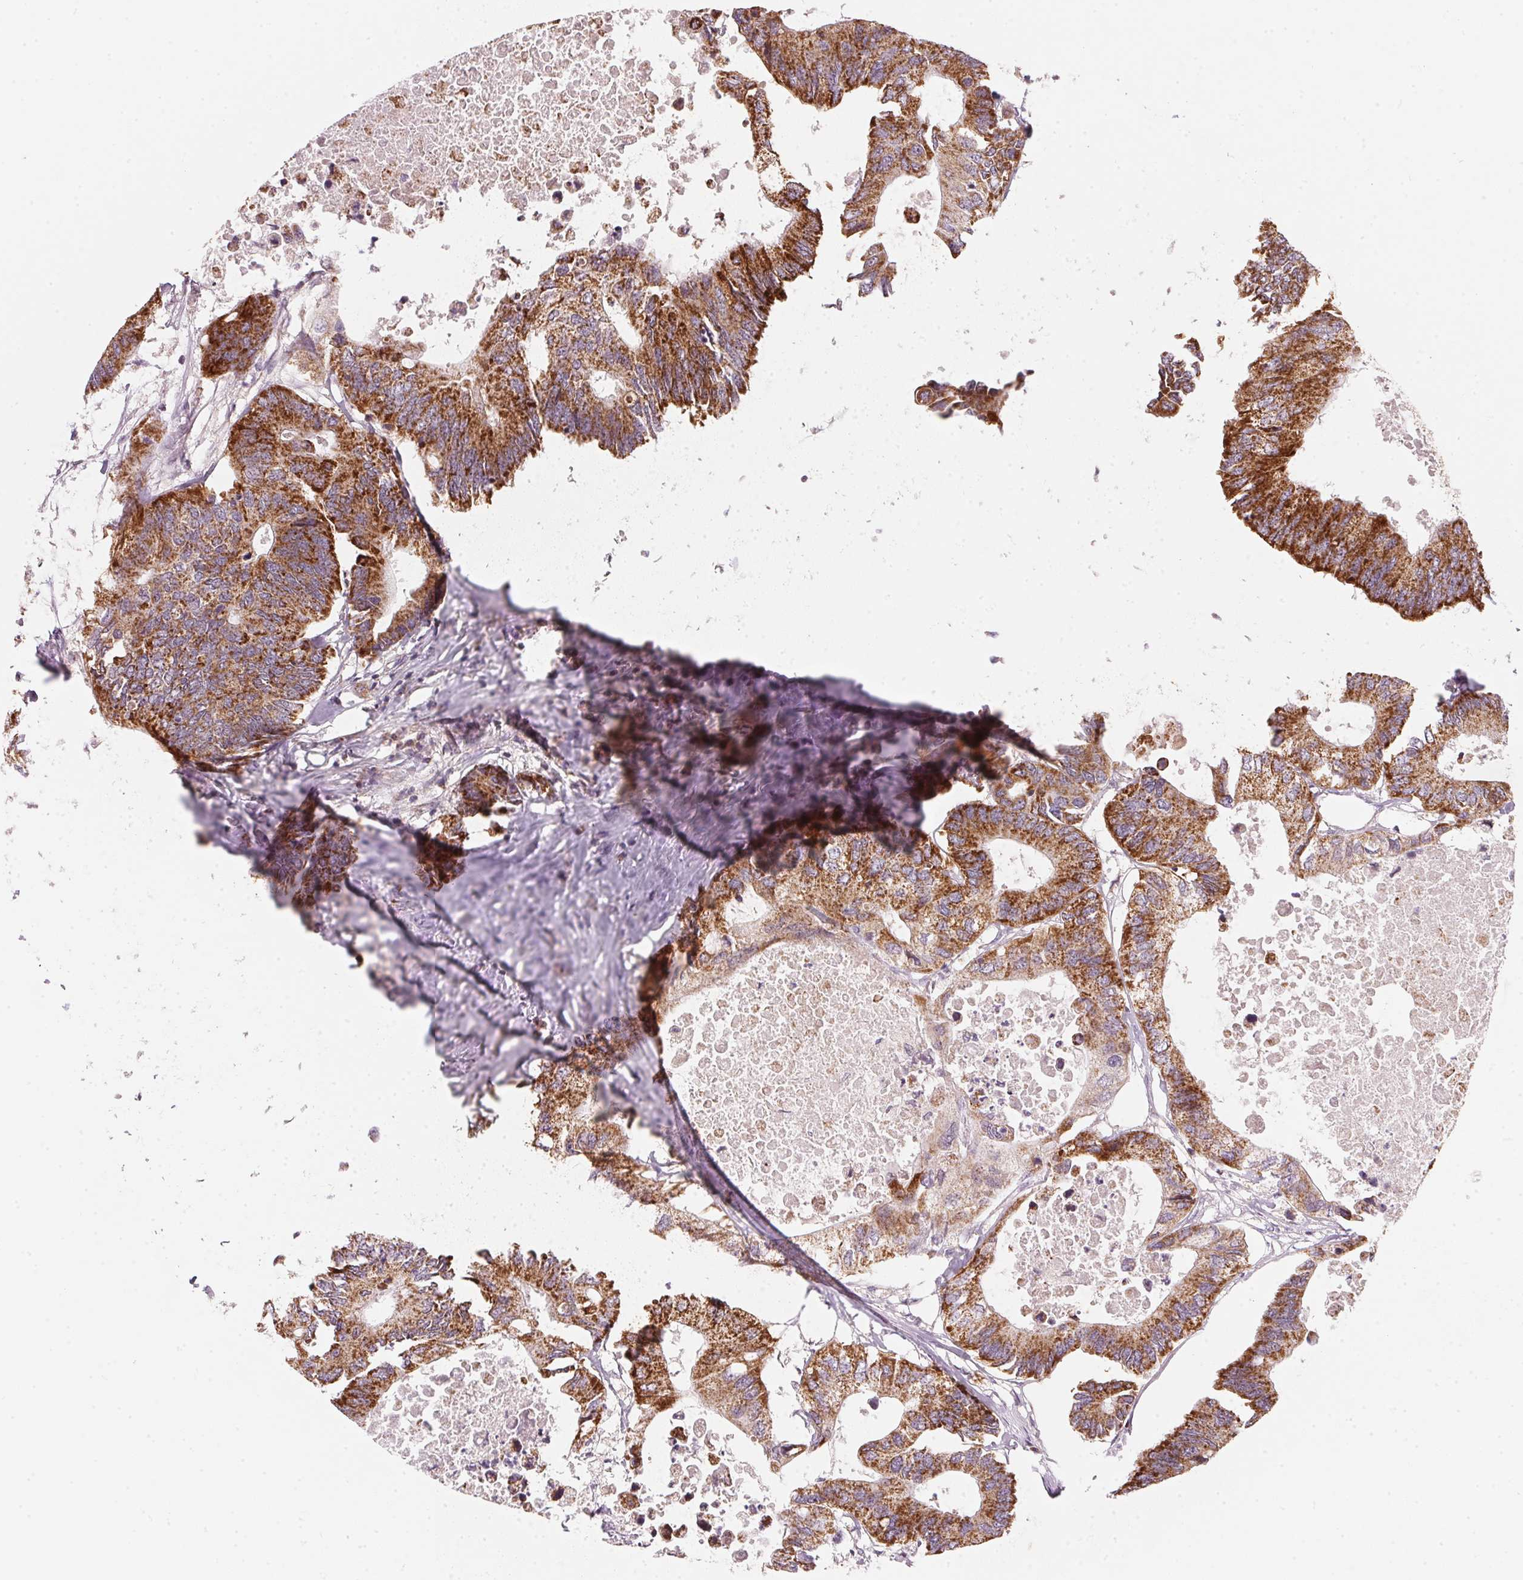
{"staining": {"intensity": "strong", "quantity": ">75%", "location": "cytoplasmic/membranous"}, "tissue": "colorectal cancer", "cell_type": "Tumor cells", "image_type": "cancer", "snomed": [{"axis": "morphology", "description": "Adenocarcinoma, NOS"}, {"axis": "topography", "description": "Colon"}], "caption": "Immunohistochemistry histopathology image of neoplastic tissue: human colorectal cancer (adenocarcinoma) stained using immunohistochemistry reveals high levels of strong protein expression localized specifically in the cytoplasmic/membranous of tumor cells, appearing as a cytoplasmic/membranous brown color.", "gene": "COQ7", "patient": {"sex": "male", "age": 71}}